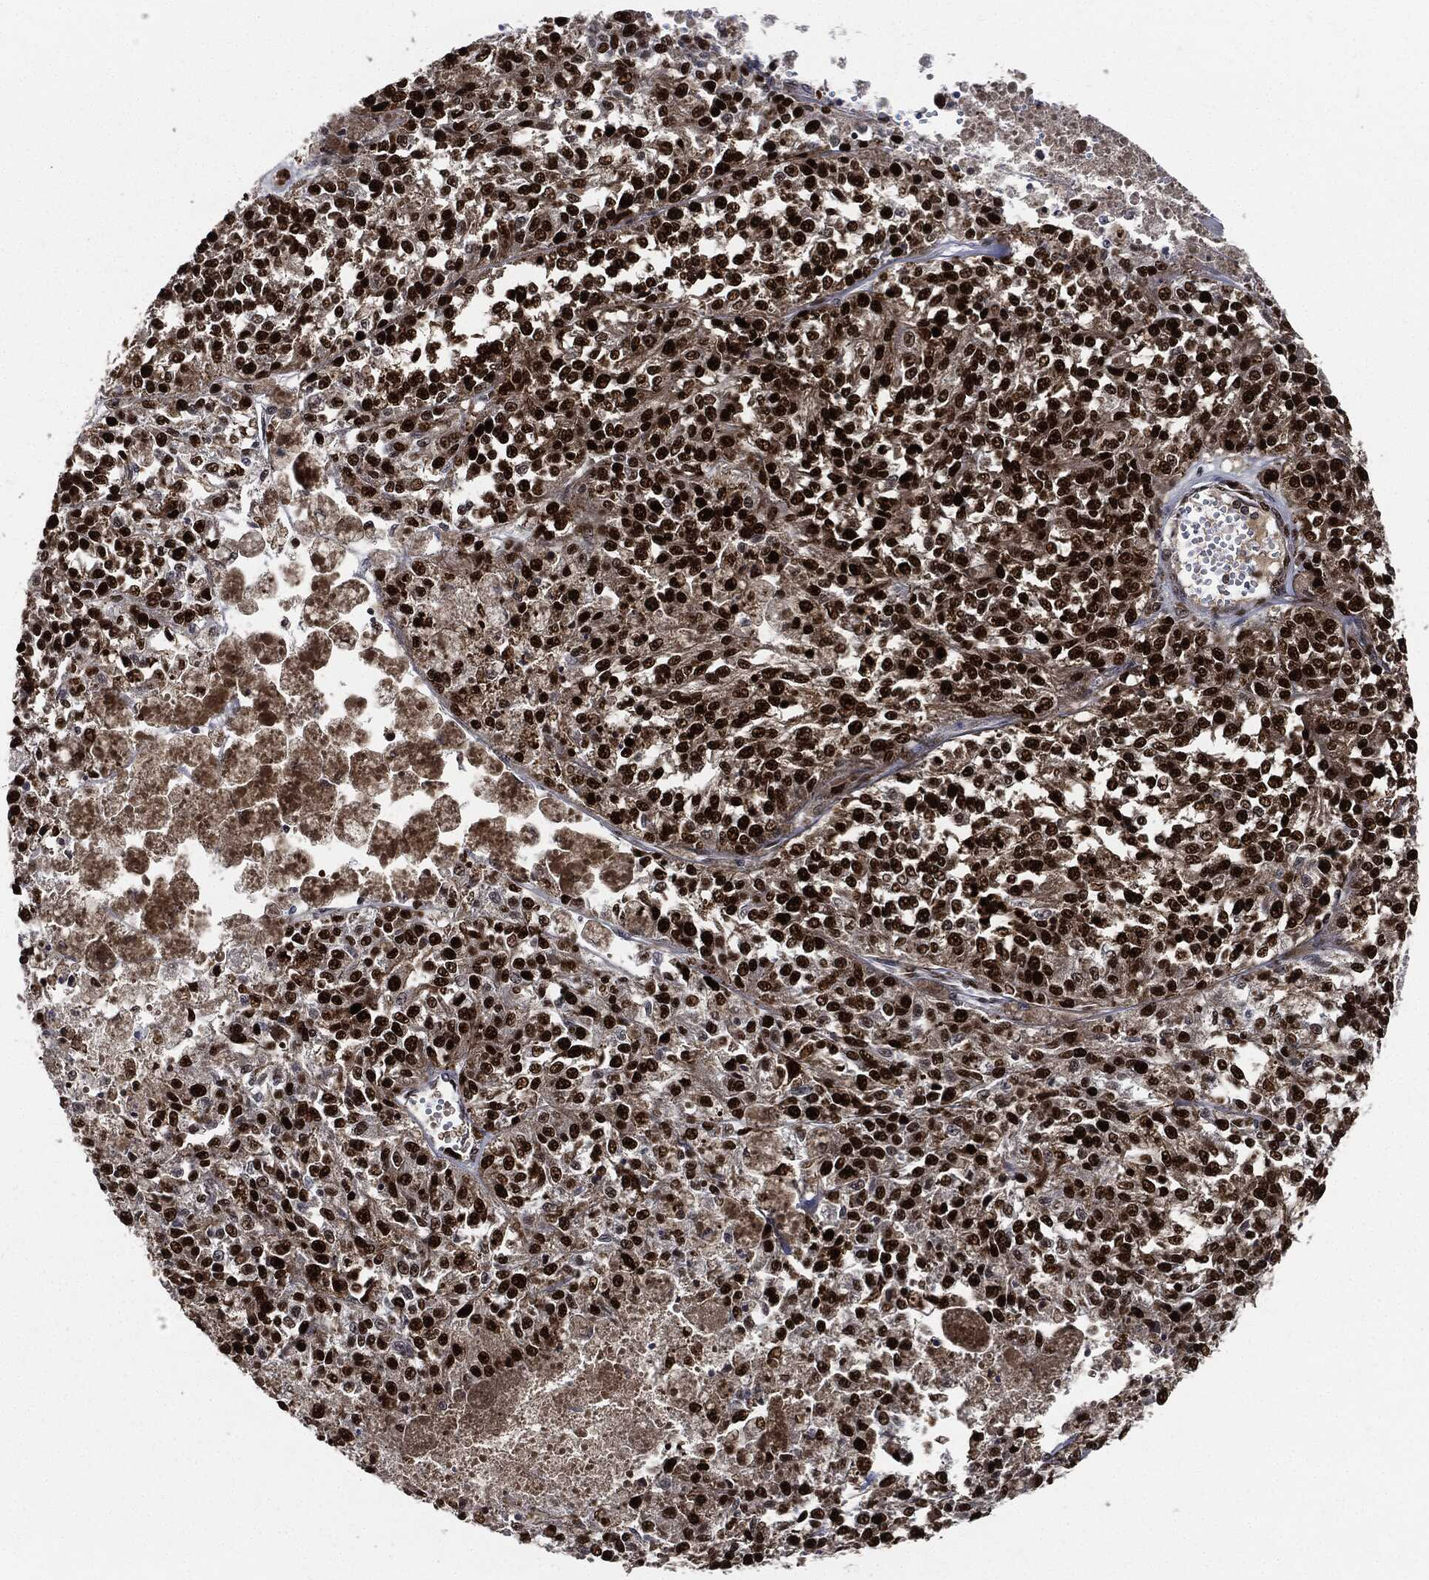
{"staining": {"intensity": "strong", "quantity": ">75%", "location": "nuclear"}, "tissue": "melanoma", "cell_type": "Tumor cells", "image_type": "cancer", "snomed": [{"axis": "morphology", "description": "Malignant melanoma, Metastatic site"}, {"axis": "topography", "description": "Lymph node"}], "caption": "Protein expression by immunohistochemistry displays strong nuclear staining in approximately >75% of tumor cells in melanoma.", "gene": "PCNA", "patient": {"sex": "female", "age": 64}}